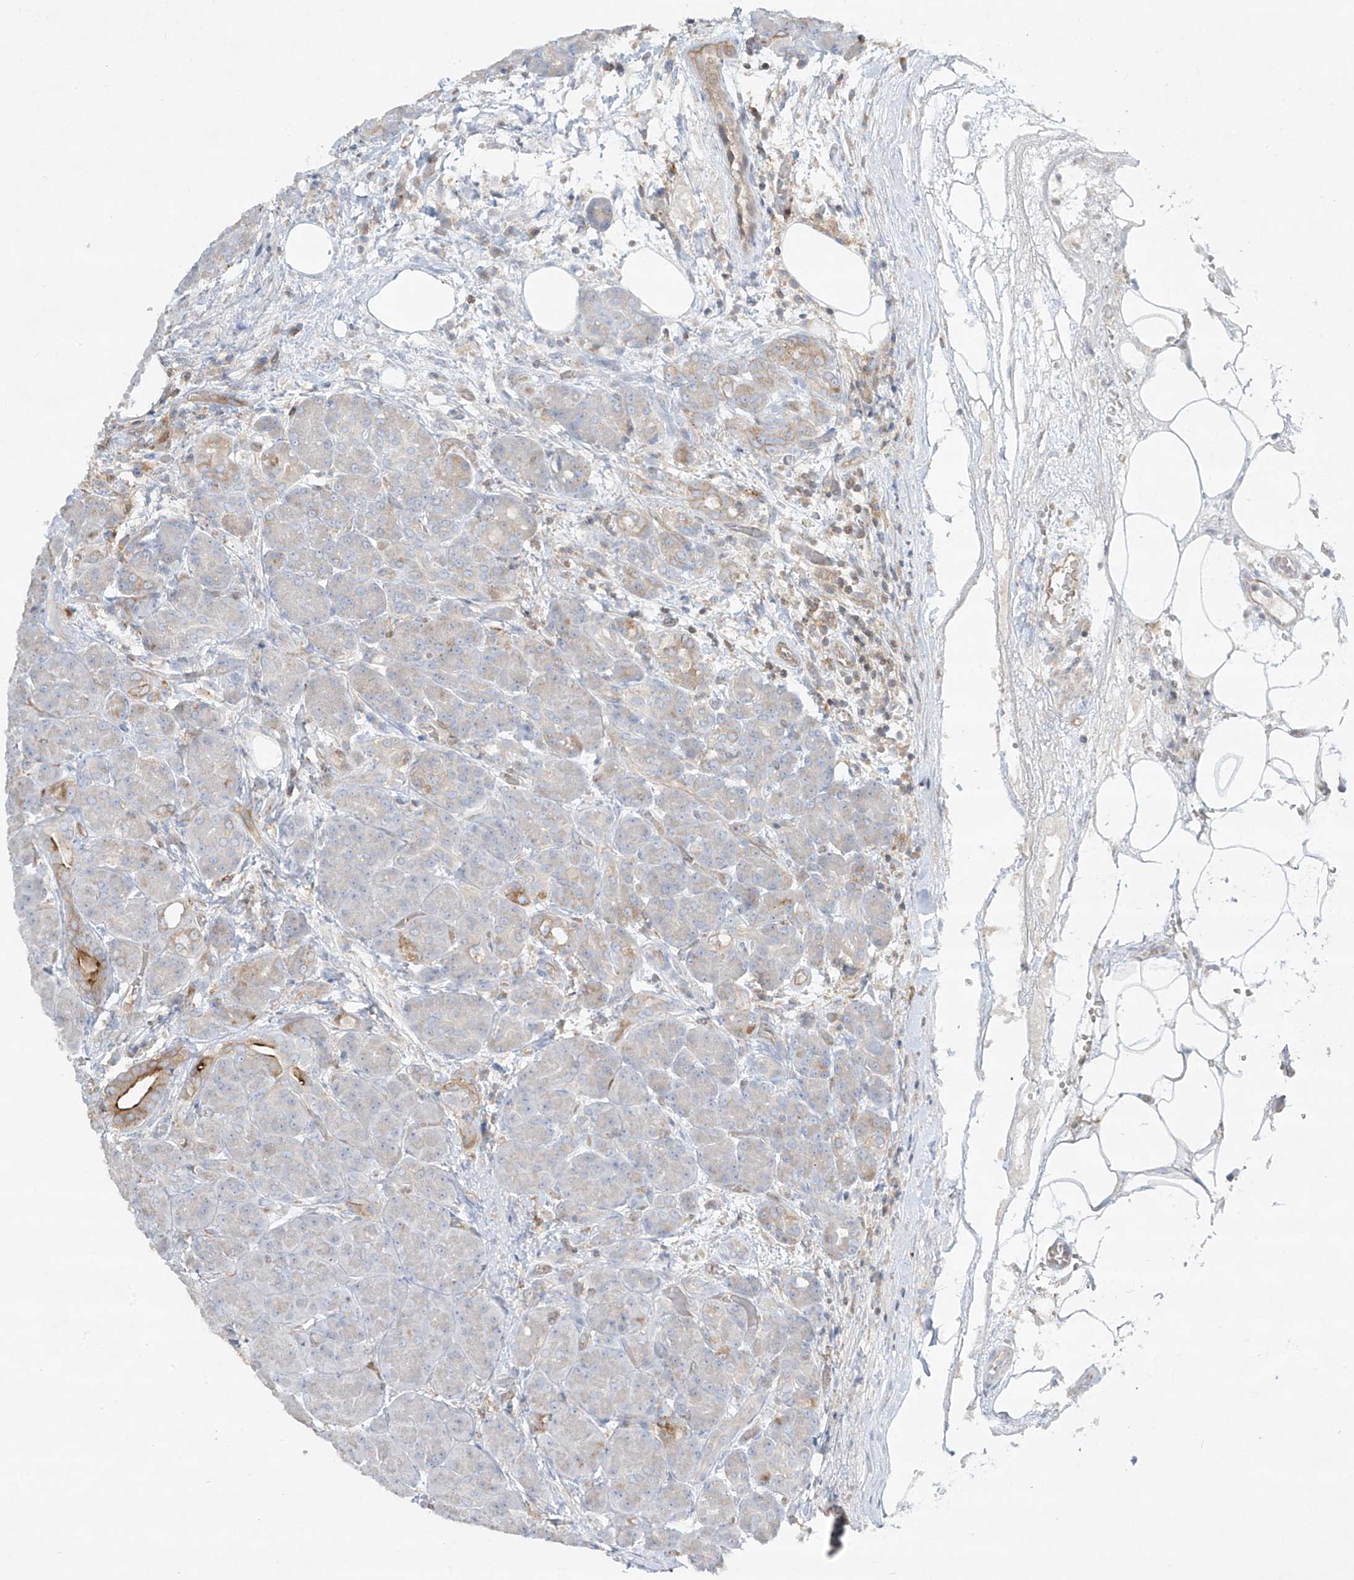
{"staining": {"intensity": "moderate", "quantity": "<25%", "location": "cytoplasmic/membranous"}, "tissue": "pancreas", "cell_type": "Exocrine glandular cells", "image_type": "normal", "snomed": [{"axis": "morphology", "description": "Normal tissue, NOS"}, {"axis": "topography", "description": "Pancreas"}], "caption": "Immunohistochemical staining of normal pancreas shows low levels of moderate cytoplasmic/membranous staining in about <25% of exocrine glandular cells. Using DAB (brown) and hematoxylin (blue) stains, captured at high magnification using brightfield microscopy.", "gene": "HLA", "patient": {"sex": "male", "age": 63}}